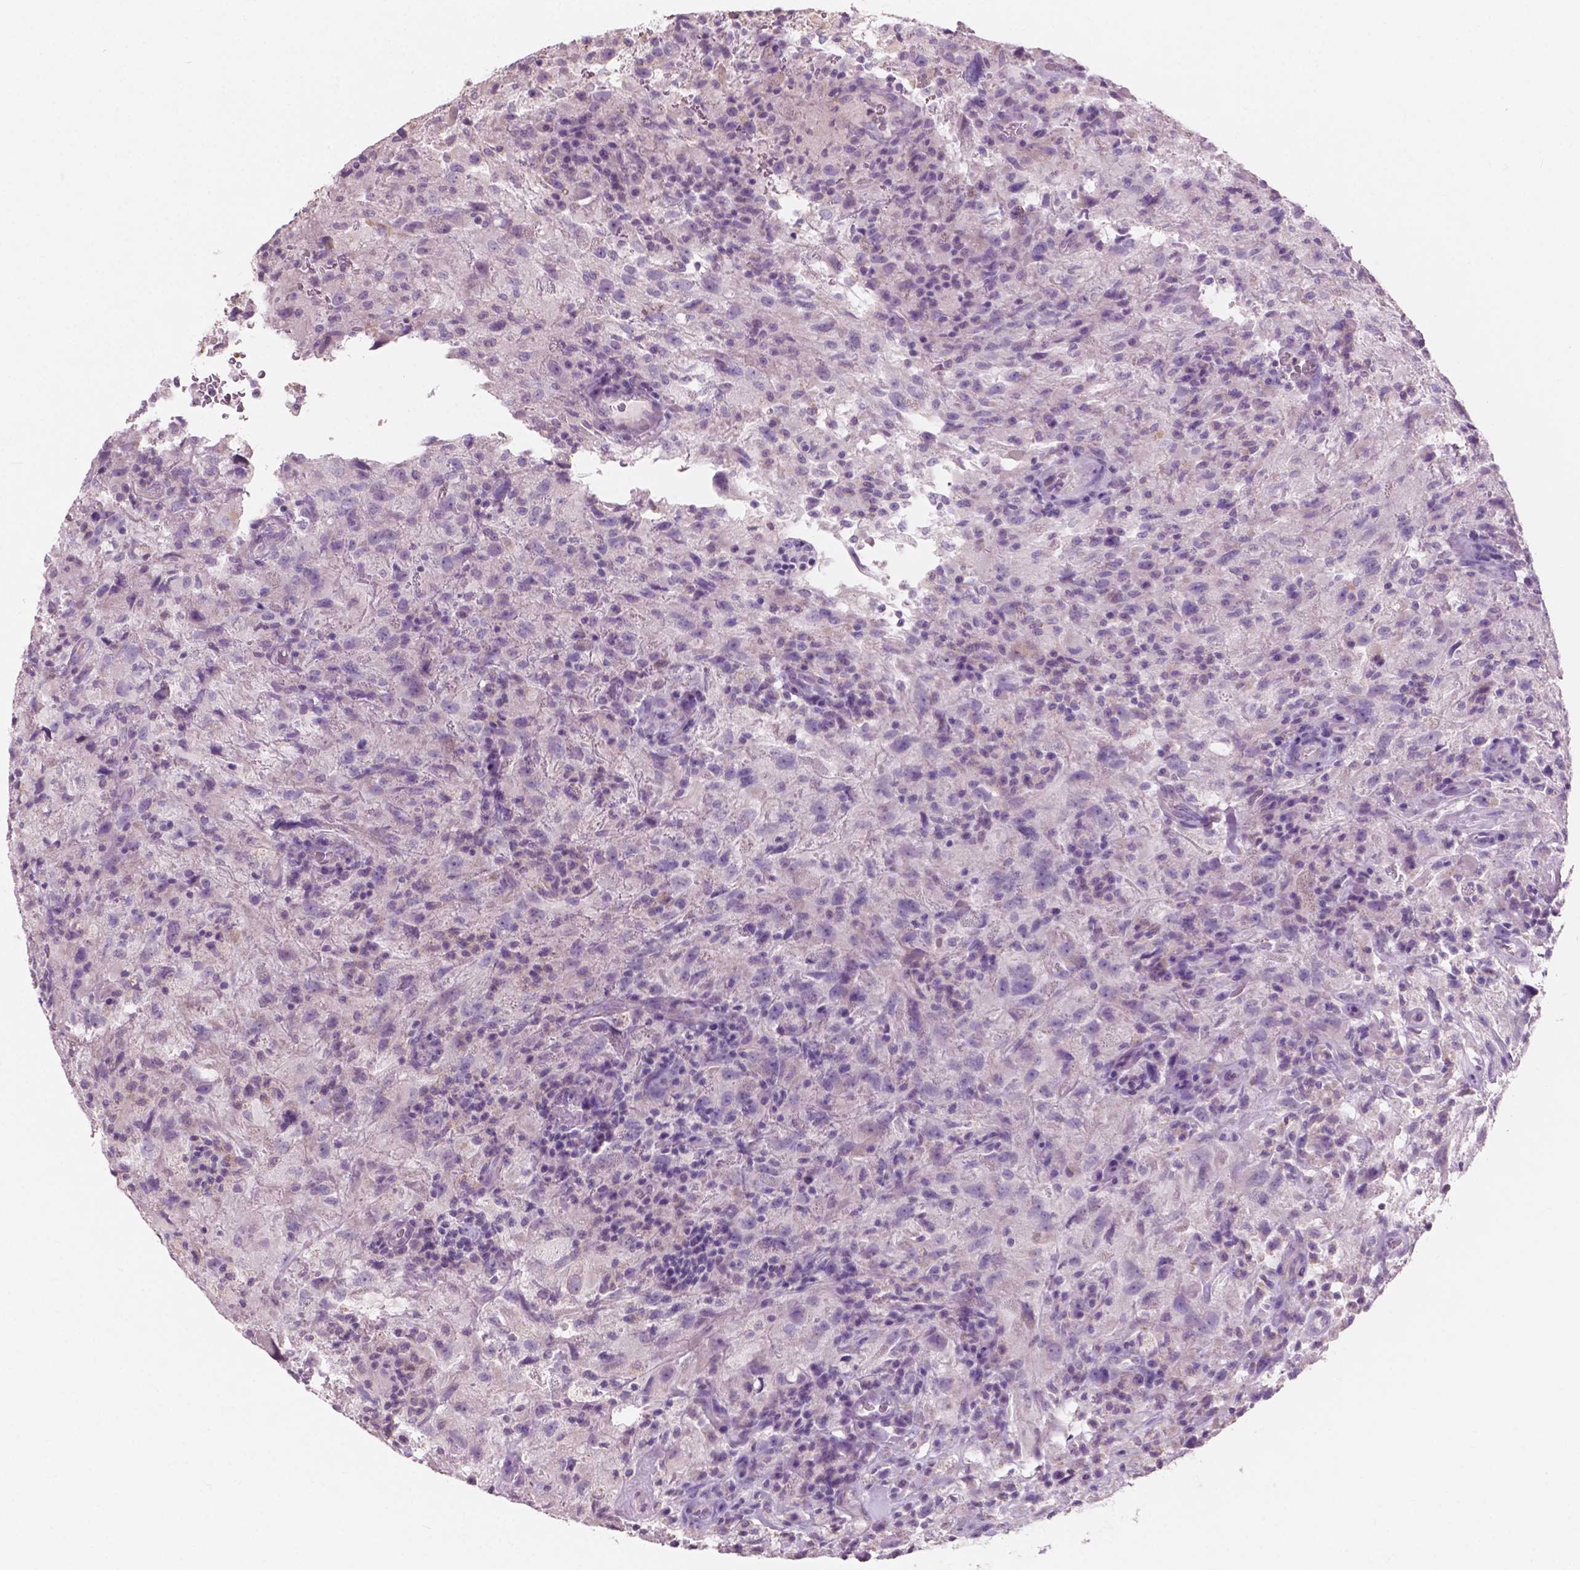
{"staining": {"intensity": "negative", "quantity": "none", "location": "none"}, "tissue": "glioma", "cell_type": "Tumor cells", "image_type": "cancer", "snomed": [{"axis": "morphology", "description": "Glioma, malignant, High grade"}, {"axis": "topography", "description": "Brain"}], "caption": "Malignant glioma (high-grade) was stained to show a protein in brown. There is no significant expression in tumor cells.", "gene": "AWAT1", "patient": {"sex": "male", "age": 68}}